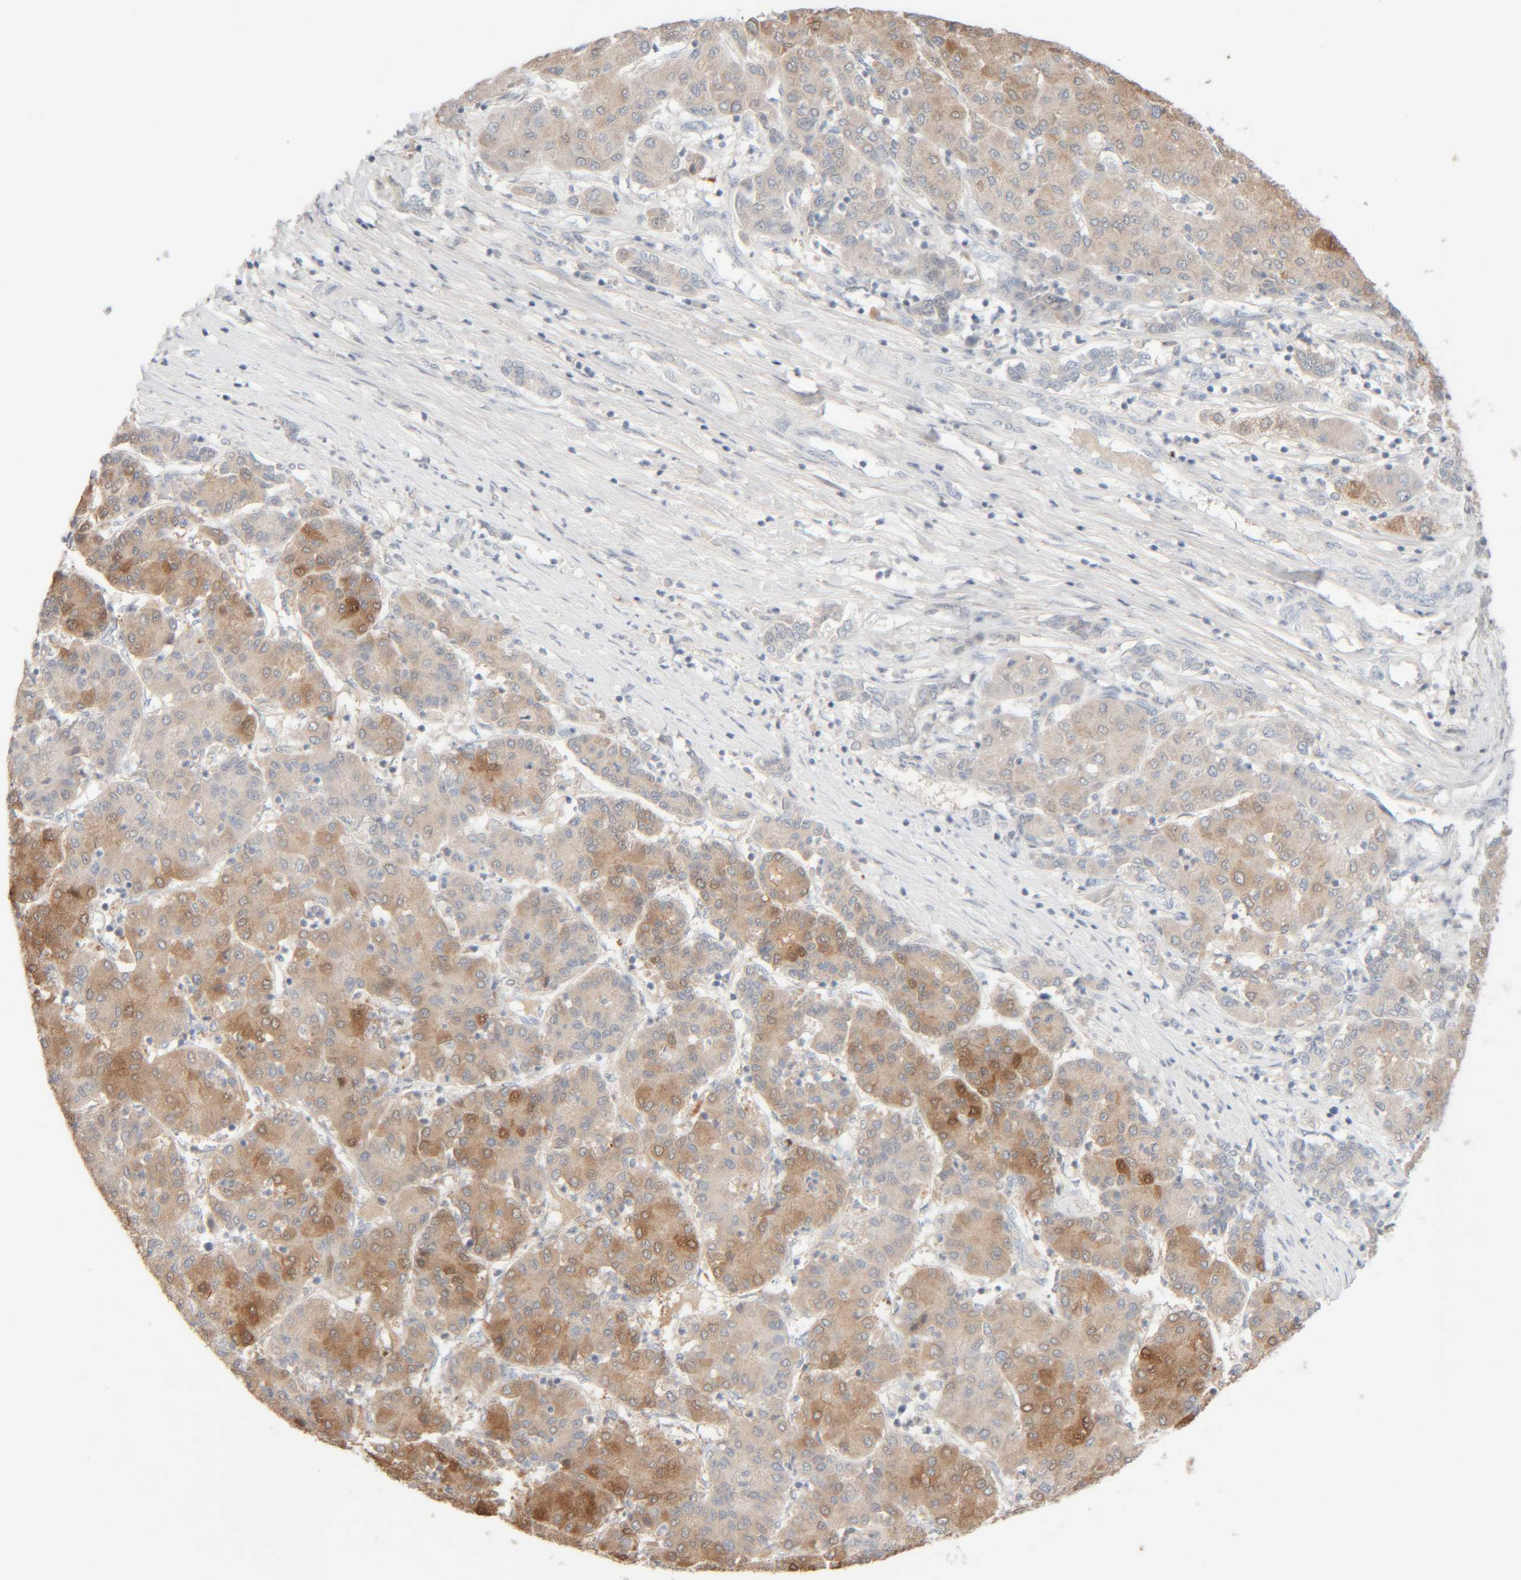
{"staining": {"intensity": "moderate", "quantity": ">75%", "location": "cytoplasmic/membranous"}, "tissue": "liver cancer", "cell_type": "Tumor cells", "image_type": "cancer", "snomed": [{"axis": "morphology", "description": "Carcinoma, Hepatocellular, NOS"}, {"axis": "topography", "description": "Liver"}], "caption": "Immunohistochemical staining of hepatocellular carcinoma (liver) shows medium levels of moderate cytoplasmic/membranous expression in about >75% of tumor cells.", "gene": "RIDA", "patient": {"sex": "male", "age": 65}}